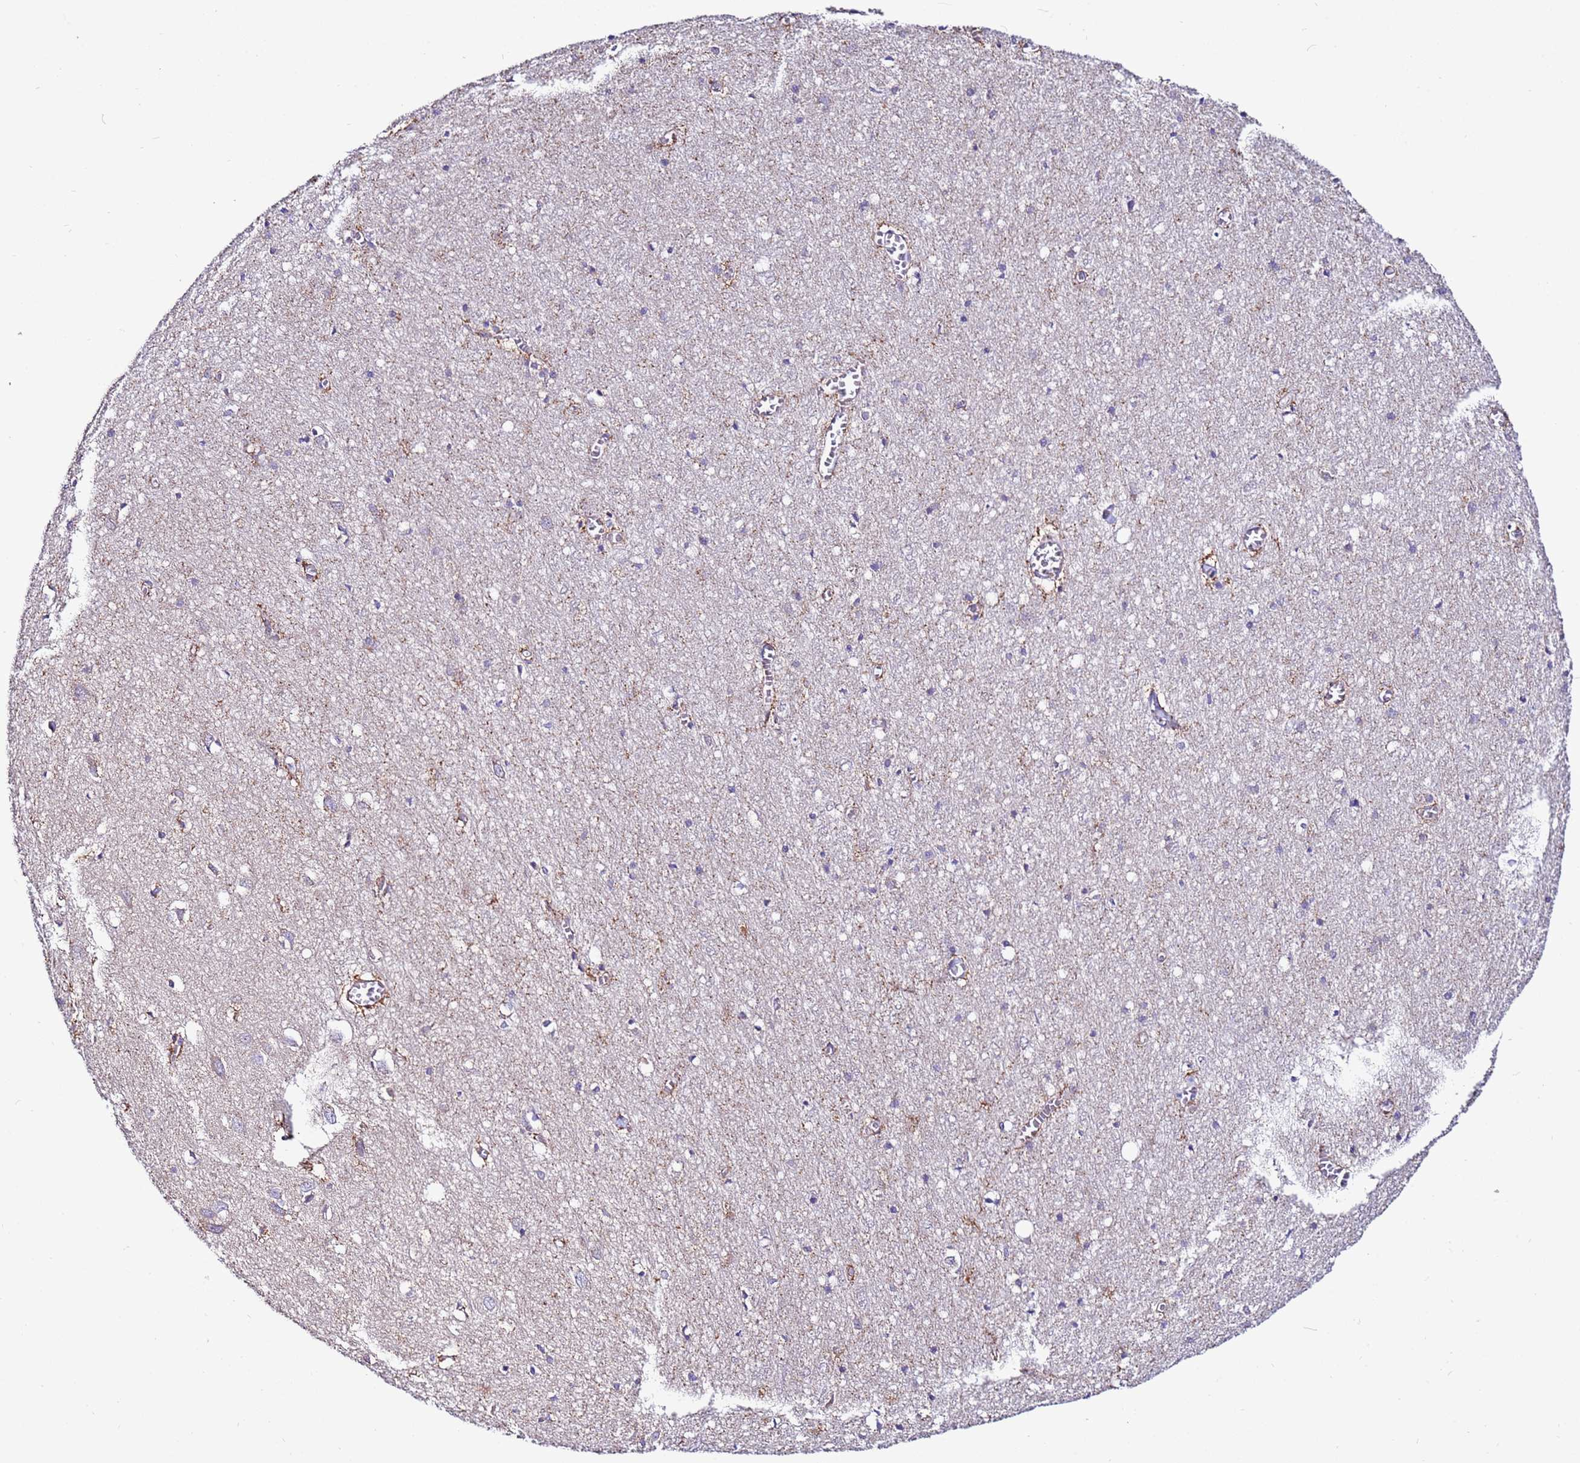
{"staining": {"intensity": "negative", "quantity": "none", "location": "none"}, "tissue": "cerebral cortex", "cell_type": "Endothelial cells", "image_type": "normal", "snomed": [{"axis": "morphology", "description": "Normal tissue, NOS"}, {"axis": "topography", "description": "Cerebral cortex"}], "caption": "Immunohistochemistry photomicrograph of normal cerebral cortex: cerebral cortex stained with DAB demonstrates no significant protein staining in endothelial cells.", "gene": "MYBPC3", "patient": {"sex": "female", "age": 64}}